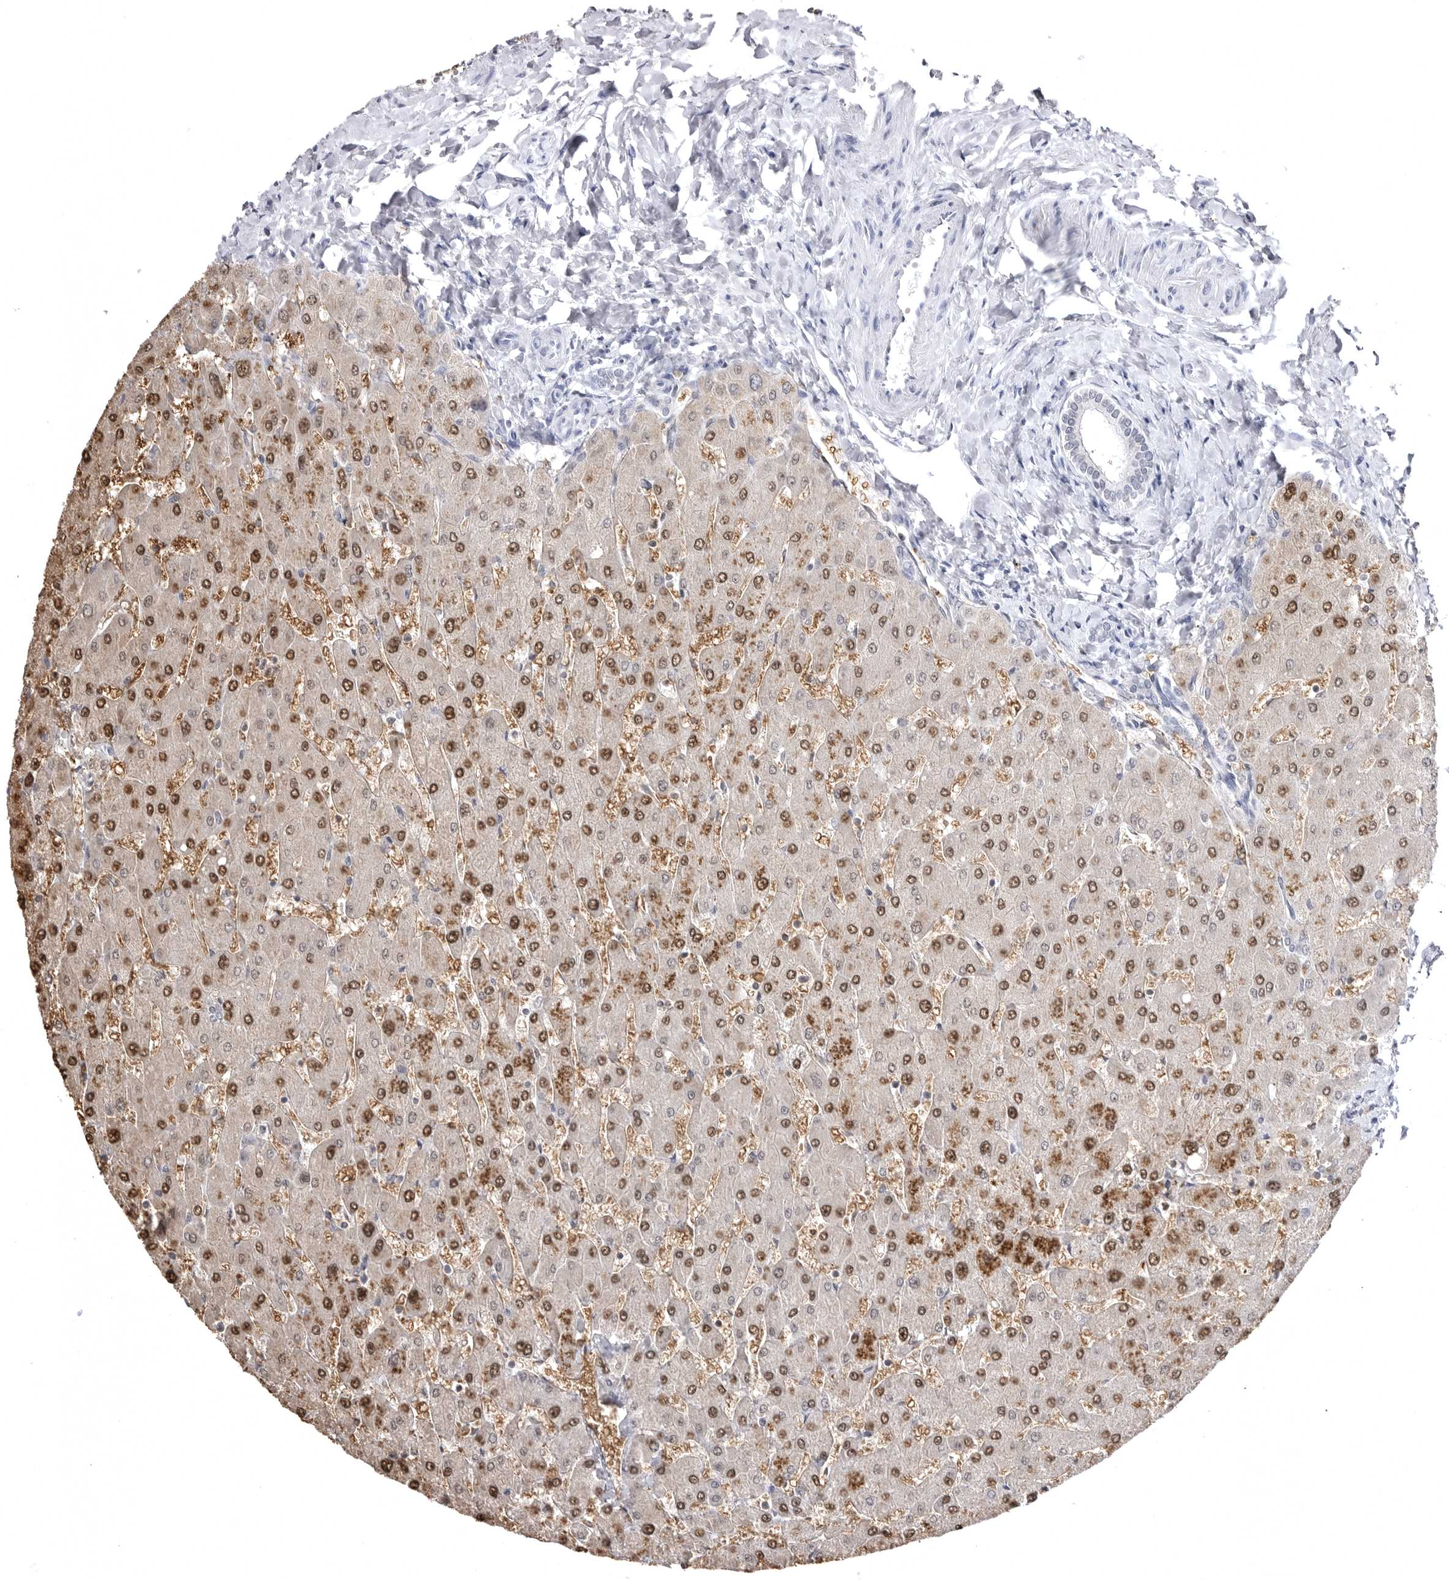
{"staining": {"intensity": "negative", "quantity": "none", "location": "none"}, "tissue": "liver", "cell_type": "Cholangiocytes", "image_type": "normal", "snomed": [{"axis": "morphology", "description": "Normal tissue, NOS"}, {"axis": "topography", "description": "Liver"}], "caption": "Cholangiocytes are negative for brown protein staining in unremarkable liver. (DAB (3,3'-diaminobenzidine) IHC visualized using brightfield microscopy, high magnification).", "gene": "STAP2", "patient": {"sex": "male", "age": 55}}